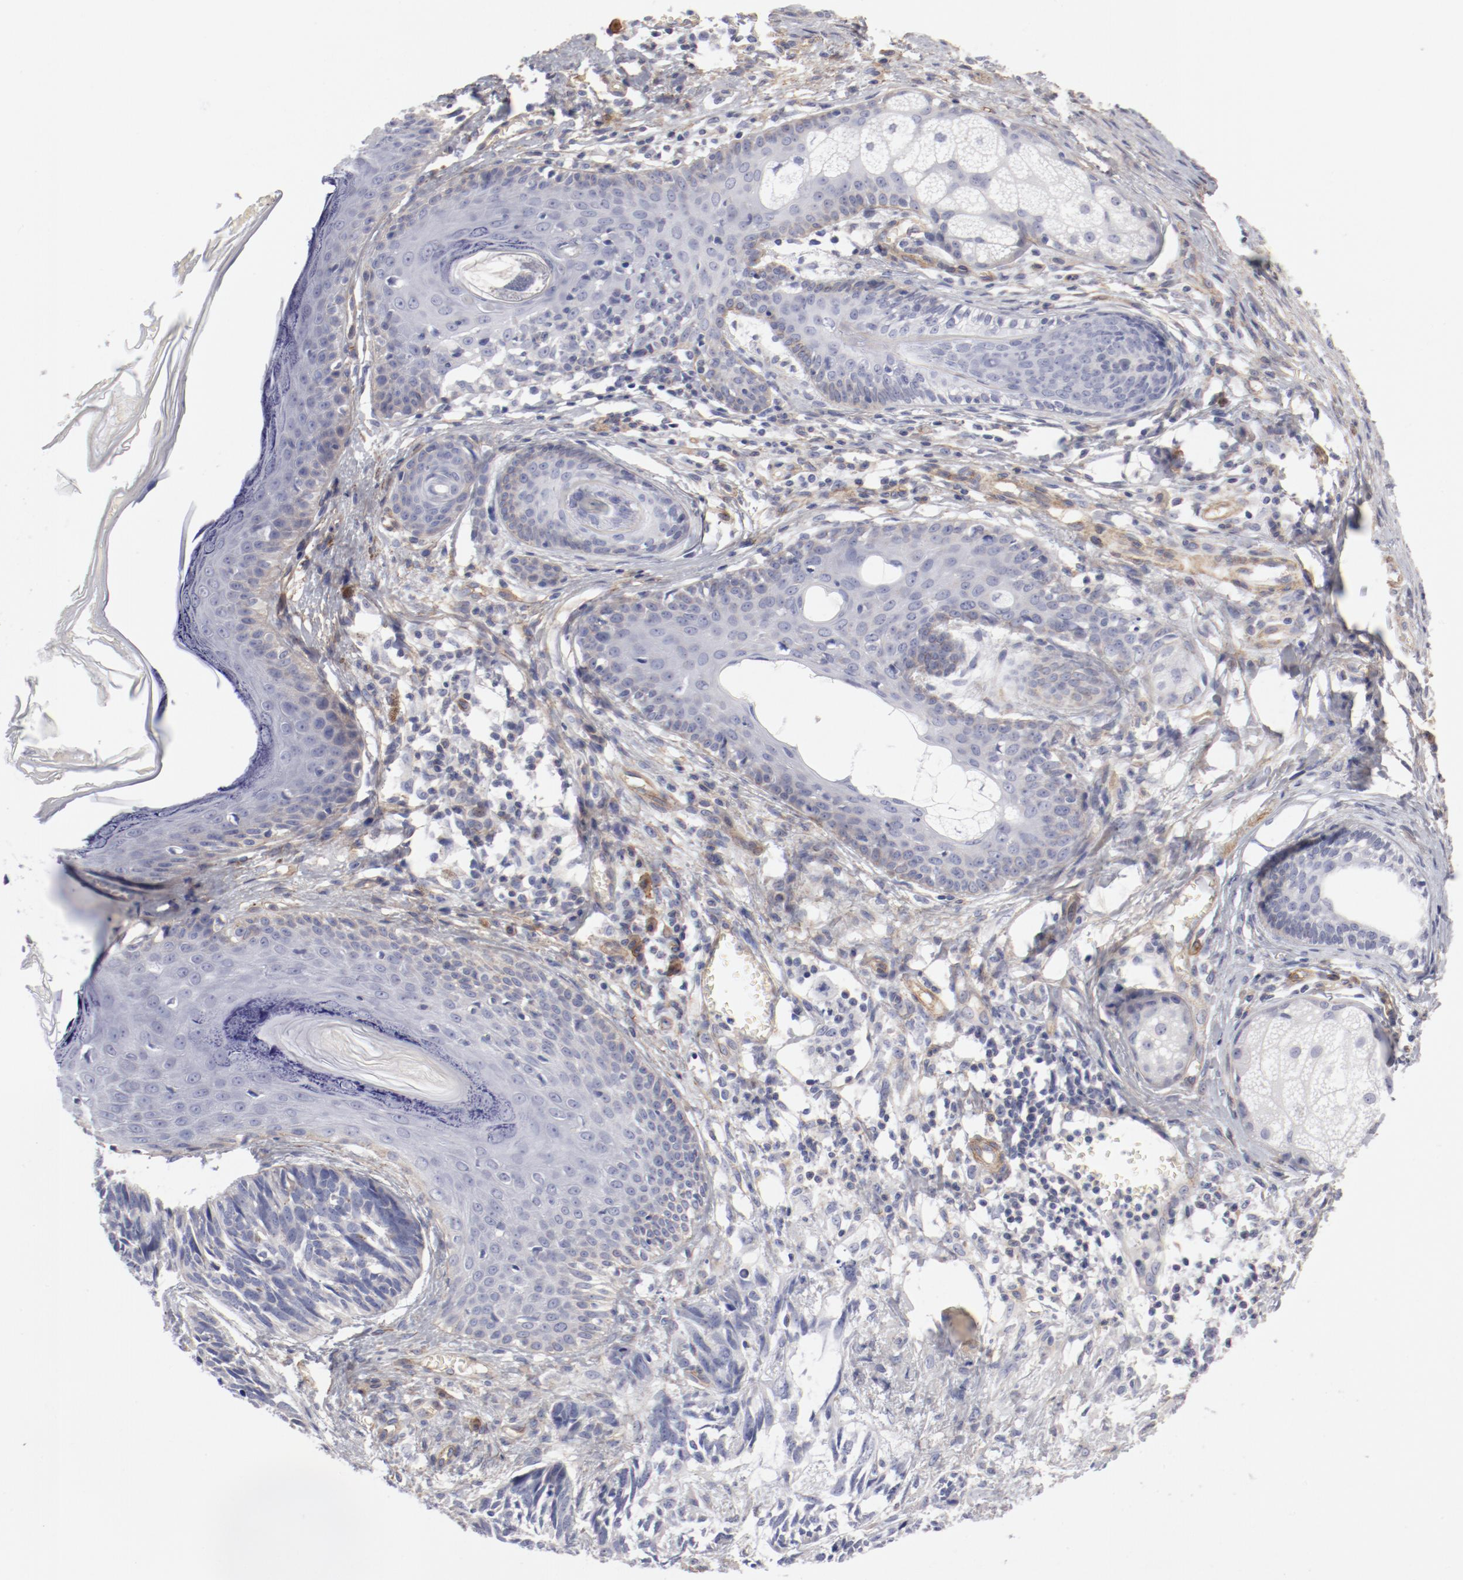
{"staining": {"intensity": "negative", "quantity": "none", "location": "none"}, "tissue": "skin cancer", "cell_type": "Tumor cells", "image_type": "cancer", "snomed": [{"axis": "morphology", "description": "Basal cell carcinoma"}, {"axis": "topography", "description": "Skin"}], "caption": "This image is of basal cell carcinoma (skin) stained with immunohistochemistry to label a protein in brown with the nuclei are counter-stained blue. There is no positivity in tumor cells.", "gene": "LAX1", "patient": {"sex": "male", "age": 63}}